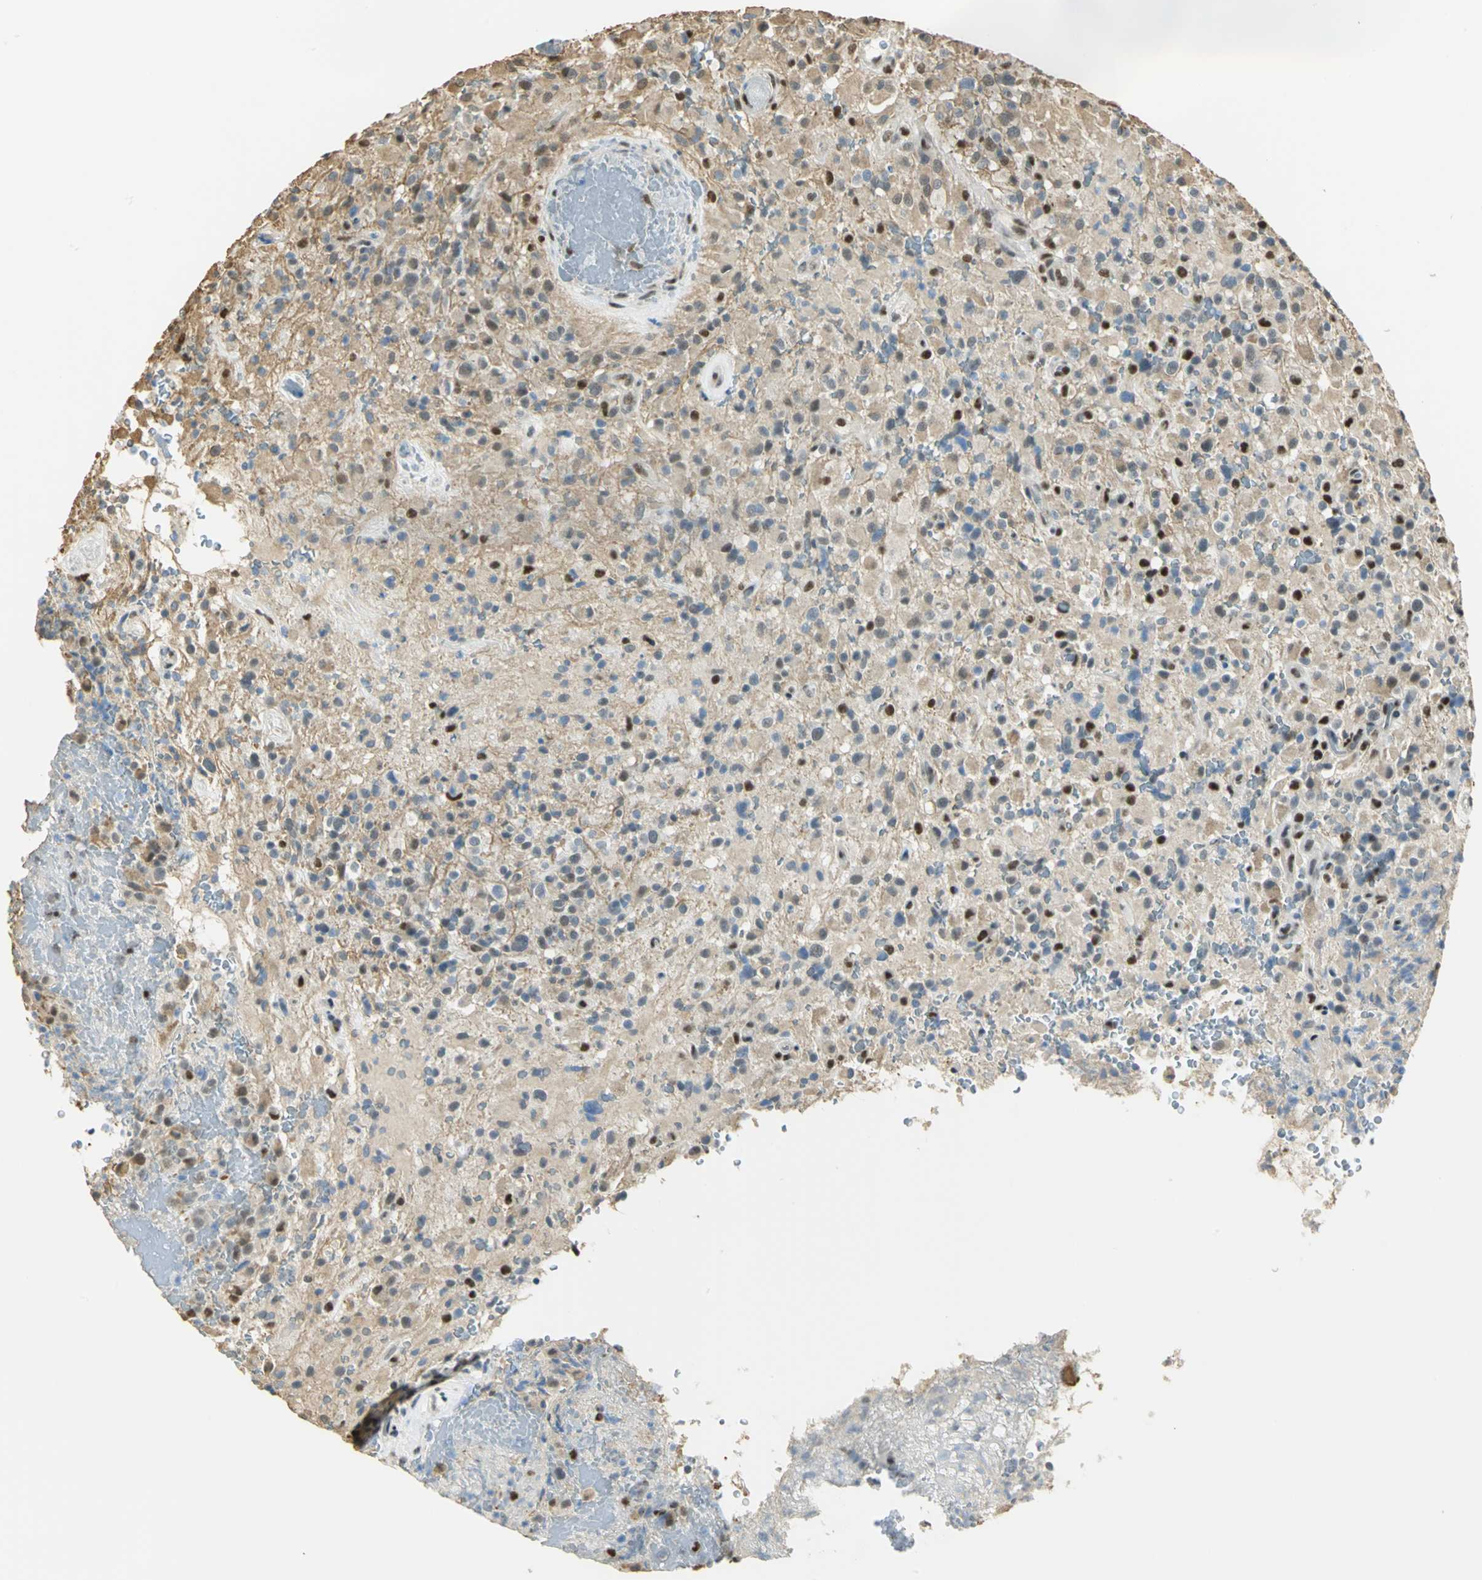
{"staining": {"intensity": "weak", "quantity": "25%-75%", "location": "nuclear"}, "tissue": "glioma", "cell_type": "Tumor cells", "image_type": "cancer", "snomed": [{"axis": "morphology", "description": "Glioma, malignant, High grade"}, {"axis": "topography", "description": "Brain"}], "caption": "Immunohistochemistry photomicrograph of glioma stained for a protein (brown), which reveals low levels of weak nuclear positivity in approximately 25%-75% of tumor cells.", "gene": "ELF1", "patient": {"sex": "male", "age": 71}}